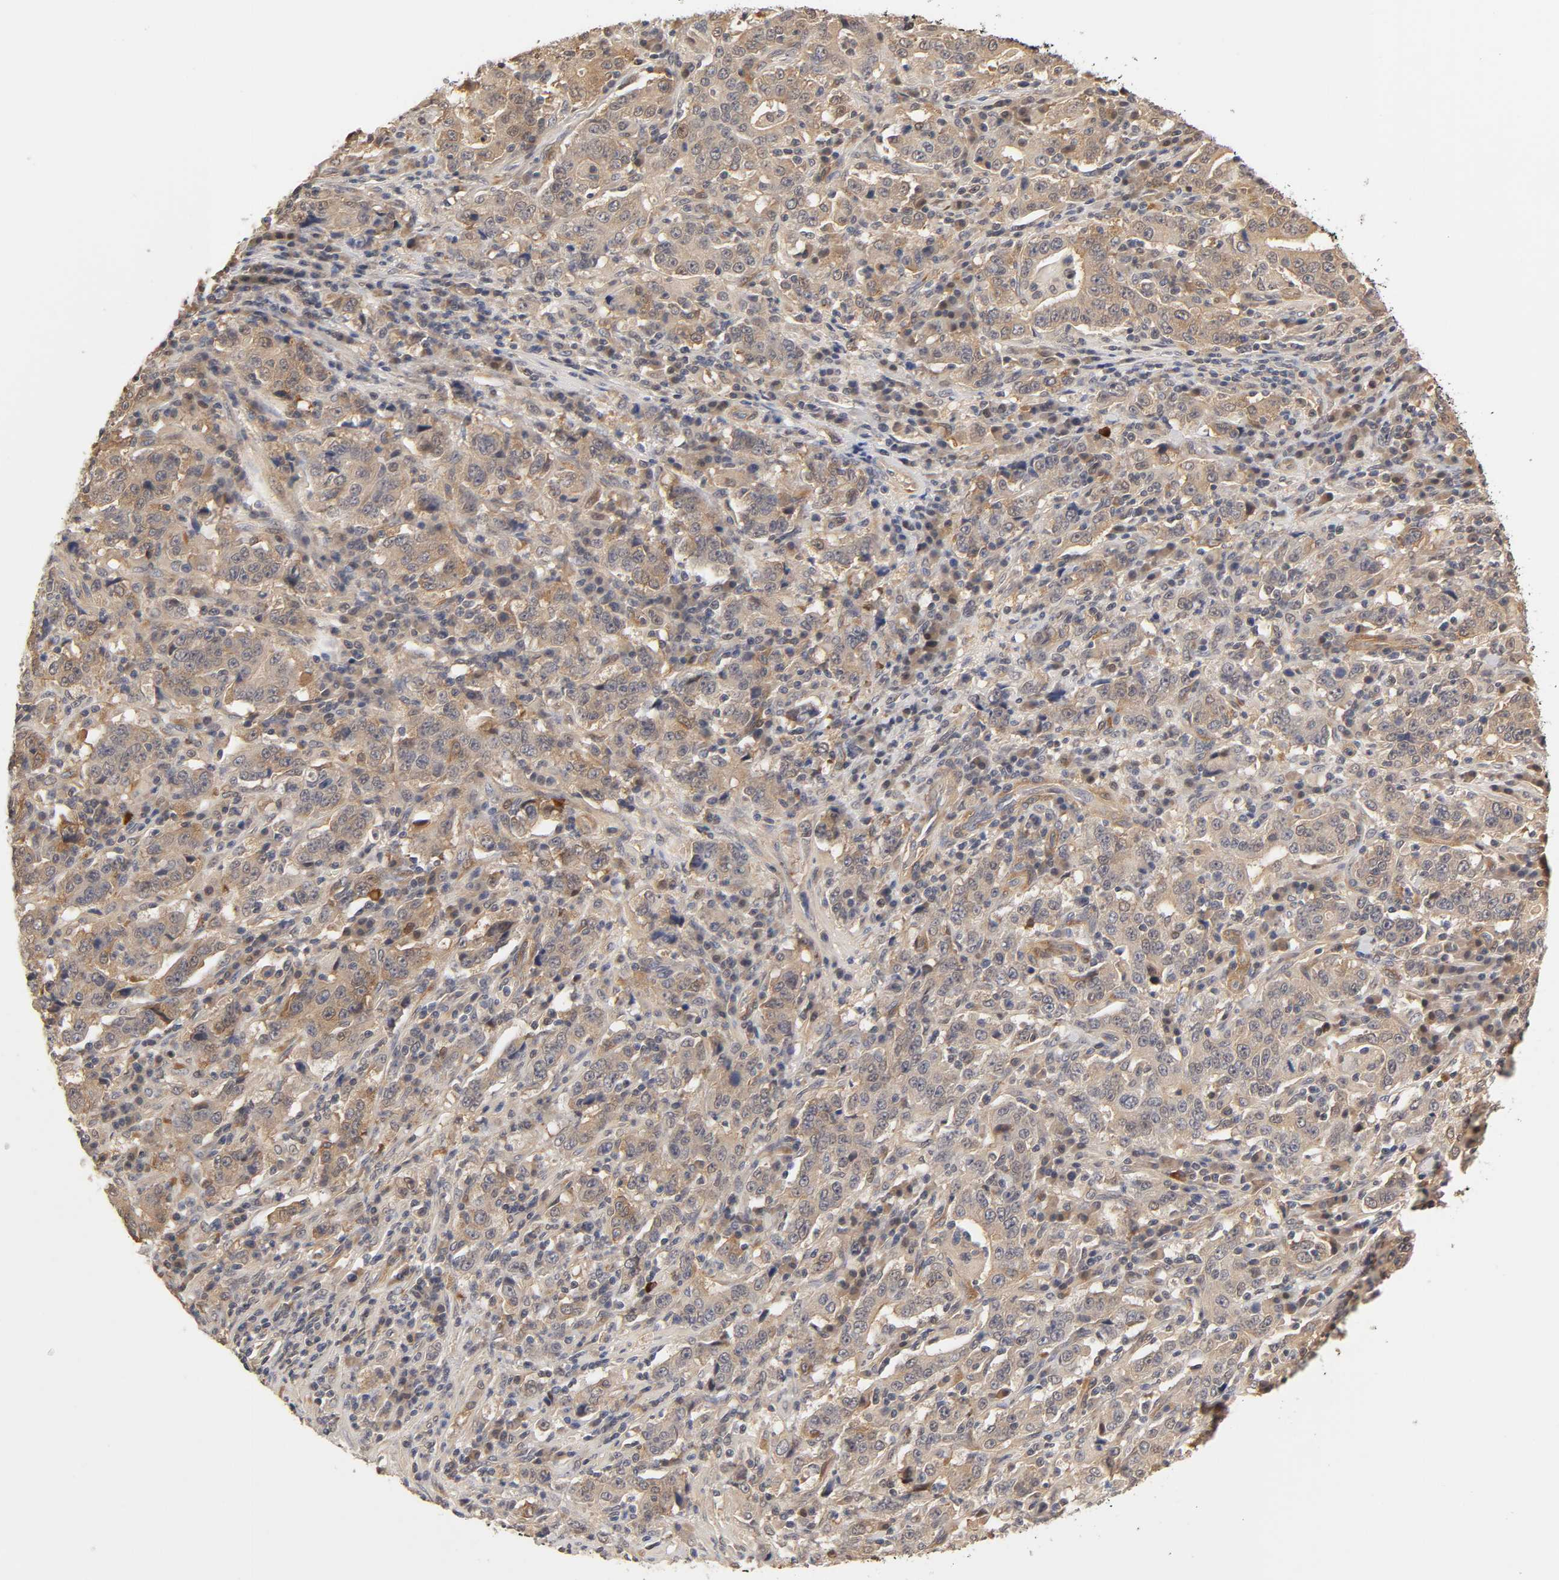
{"staining": {"intensity": "weak", "quantity": ">75%", "location": "cytoplasmic/membranous"}, "tissue": "stomach cancer", "cell_type": "Tumor cells", "image_type": "cancer", "snomed": [{"axis": "morphology", "description": "Normal tissue, NOS"}, {"axis": "morphology", "description": "Adenocarcinoma, NOS"}, {"axis": "topography", "description": "Stomach, upper"}, {"axis": "topography", "description": "Stomach"}], "caption": "DAB (3,3'-diaminobenzidine) immunohistochemical staining of human adenocarcinoma (stomach) reveals weak cytoplasmic/membranous protein positivity in about >75% of tumor cells. Nuclei are stained in blue.", "gene": "PDE5A", "patient": {"sex": "male", "age": 59}}